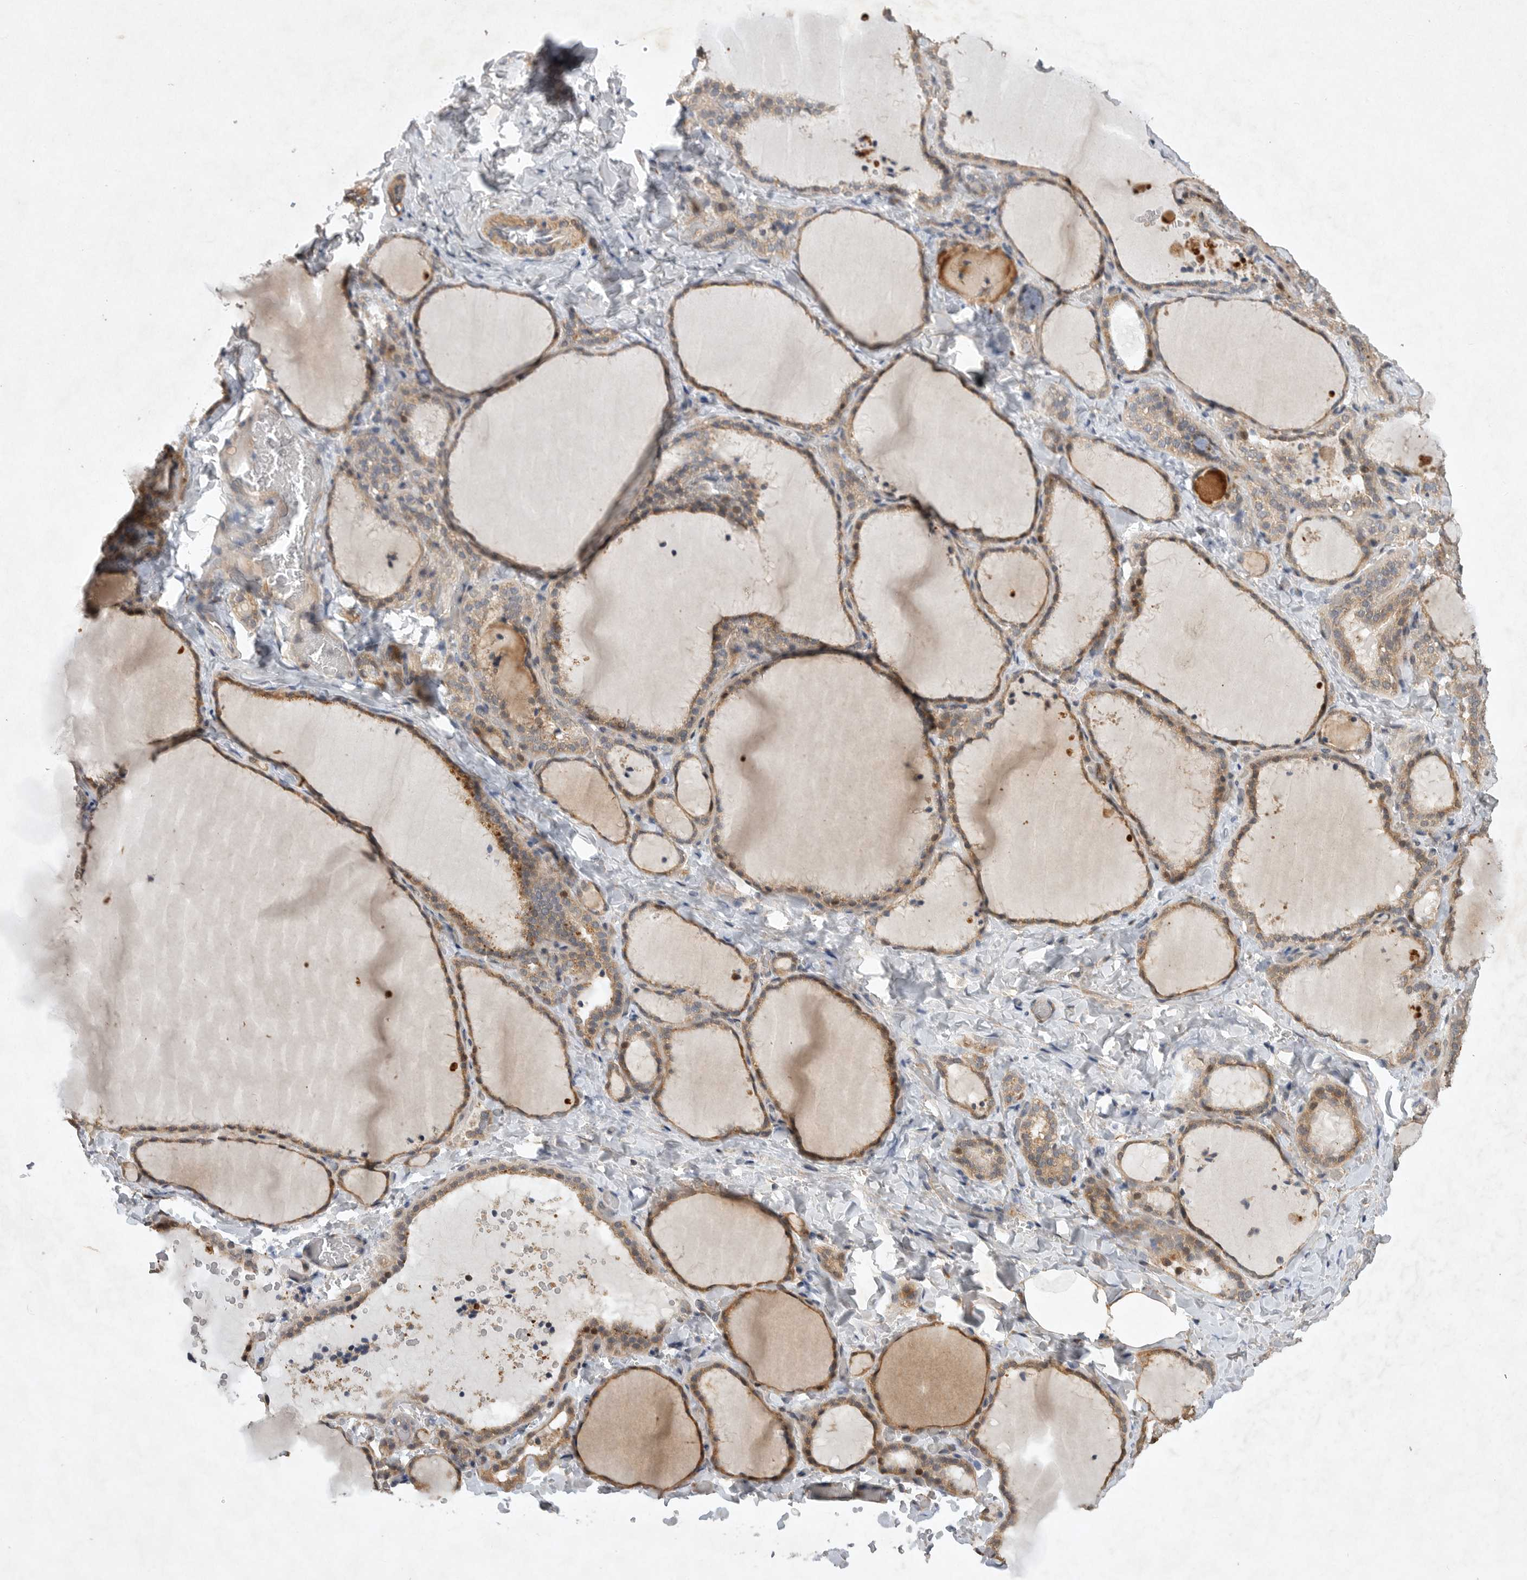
{"staining": {"intensity": "moderate", "quantity": ">75%", "location": "cytoplasmic/membranous"}, "tissue": "thyroid gland", "cell_type": "Glandular cells", "image_type": "normal", "snomed": [{"axis": "morphology", "description": "Normal tissue, NOS"}, {"axis": "topography", "description": "Thyroid gland"}], "caption": "The immunohistochemical stain labels moderate cytoplasmic/membranous expression in glandular cells of unremarkable thyroid gland.", "gene": "EDEM3", "patient": {"sex": "female", "age": 22}}